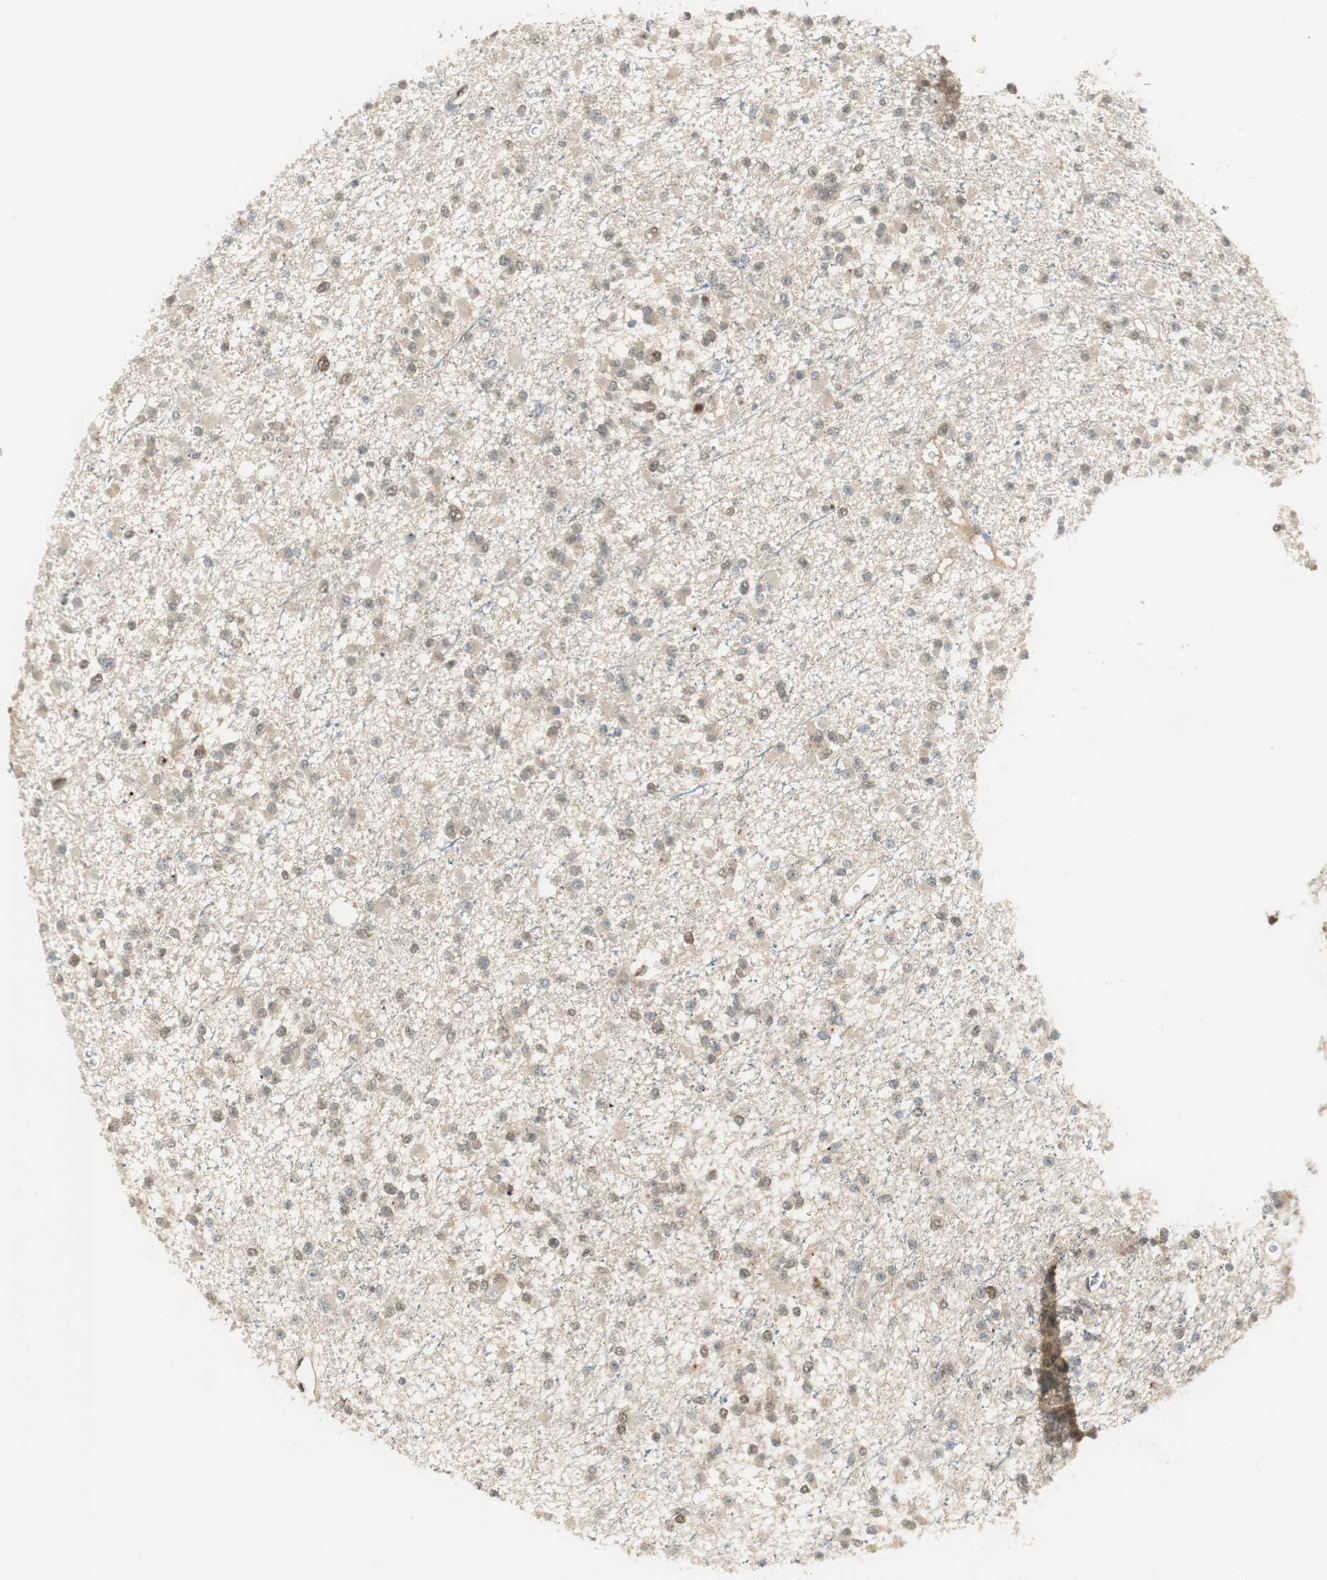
{"staining": {"intensity": "negative", "quantity": "none", "location": "none"}, "tissue": "glioma", "cell_type": "Tumor cells", "image_type": "cancer", "snomed": [{"axis": "morphology", "description": "Glioma, malignant, Low grade"}, {"axis": "topography", "description": "Brain"}], "caption": "IHC image of glioma stained for a protein (brown), which exhibits no expression in tumor cells.", "gene": "LTA4H", "patient": {"sex": "female", "age": 22}}